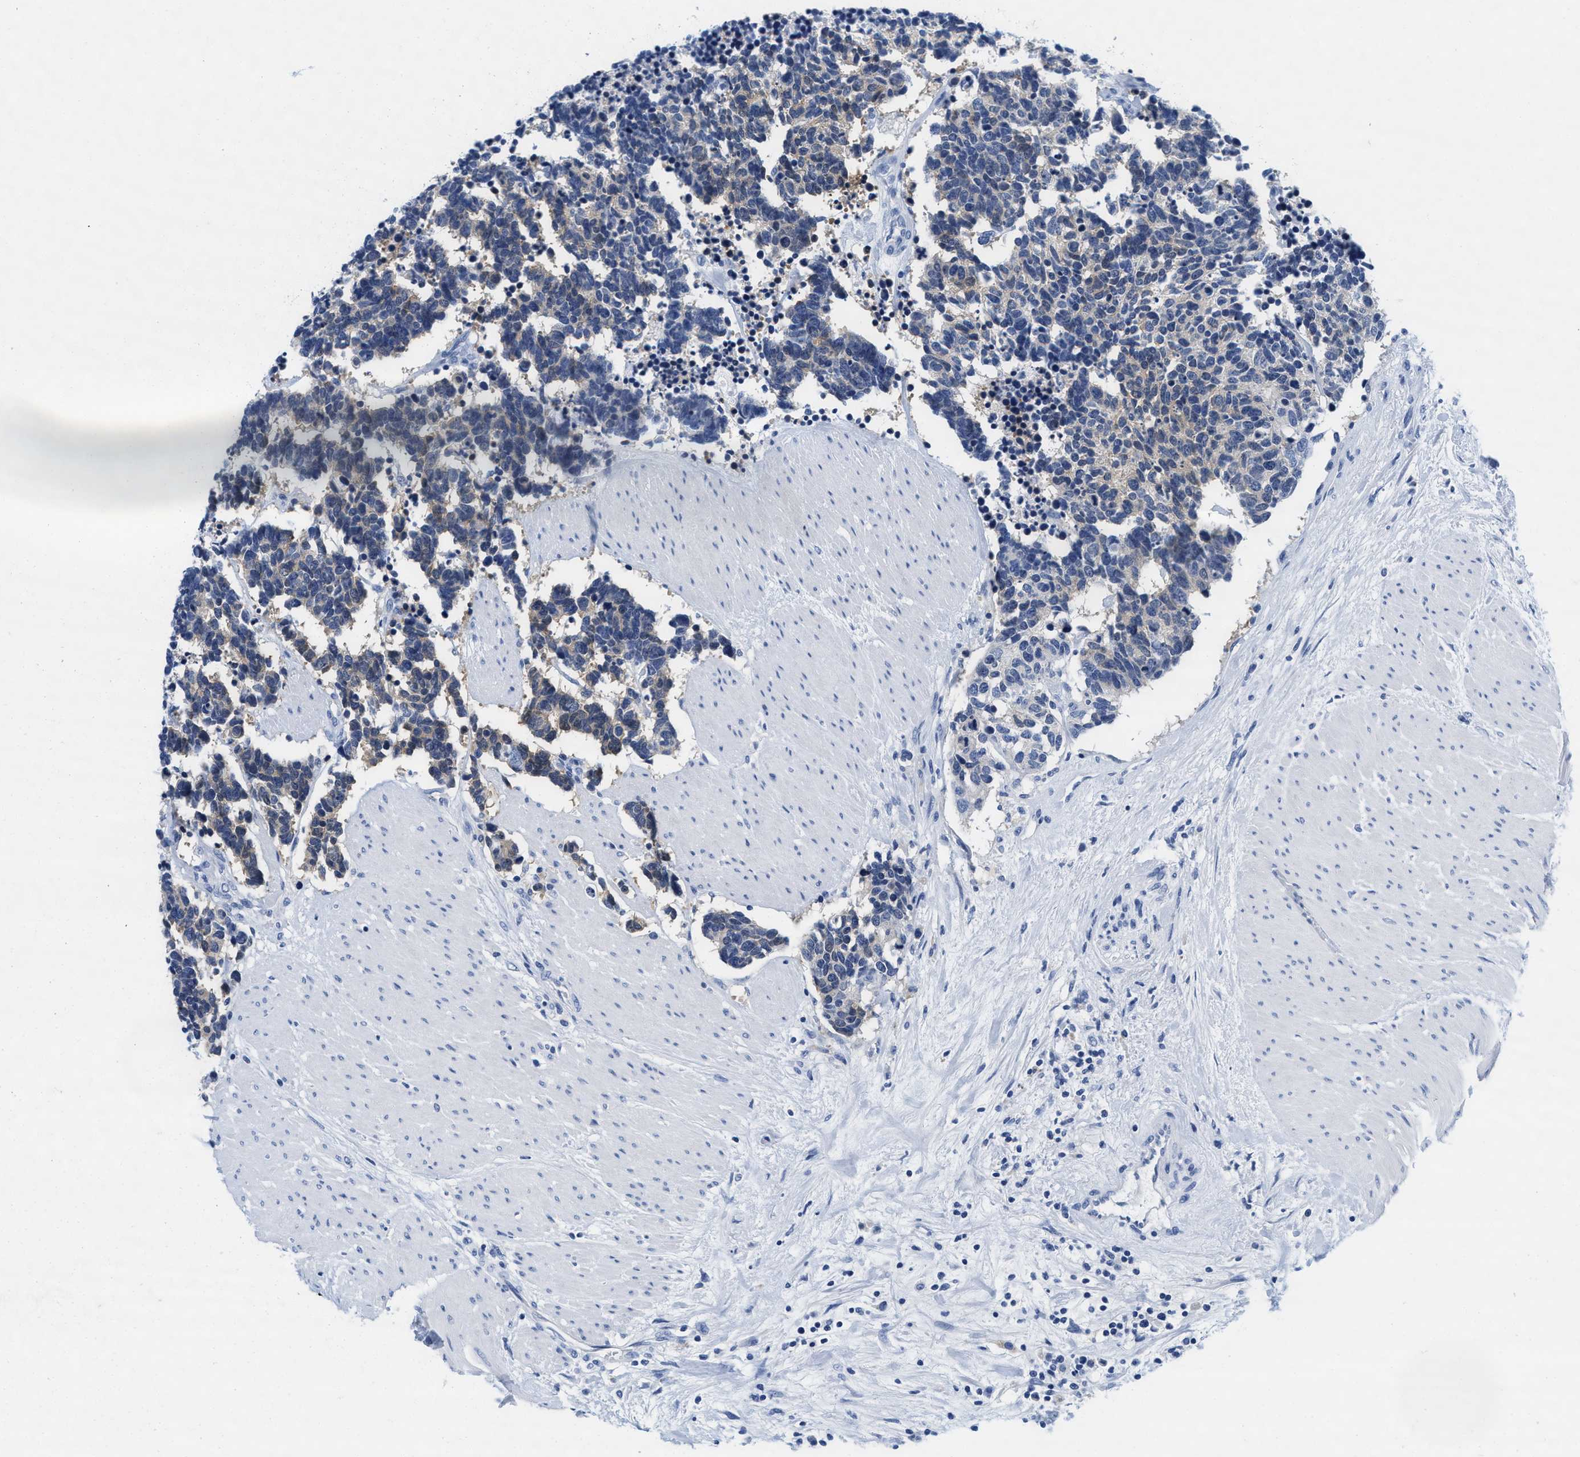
{"staining": {"intensity": "moderate", "quantity": "<25%", "location": "cytoplasmic/membranous"}, "tissue": "carcinoid", "cell_type": "Tumor cells", "image_type": "cancer", "snomed": [{"axis": "morphology", "description": "Carcinoma, NOS"}, {"axis": "morphology", "description": "Carcinoid, malignant, NOS"}, {"axis": "topography", "description": "Urinary bladder"}], "caption": "Immunohistochemical staining of carcinoid (malignant) reveals low levels of moderate cytoplasmic/membranous protein expression in approximately <25% of tumor cells.", "gene": "TTC3", "patient": {"sex": "male", "age": 57}}